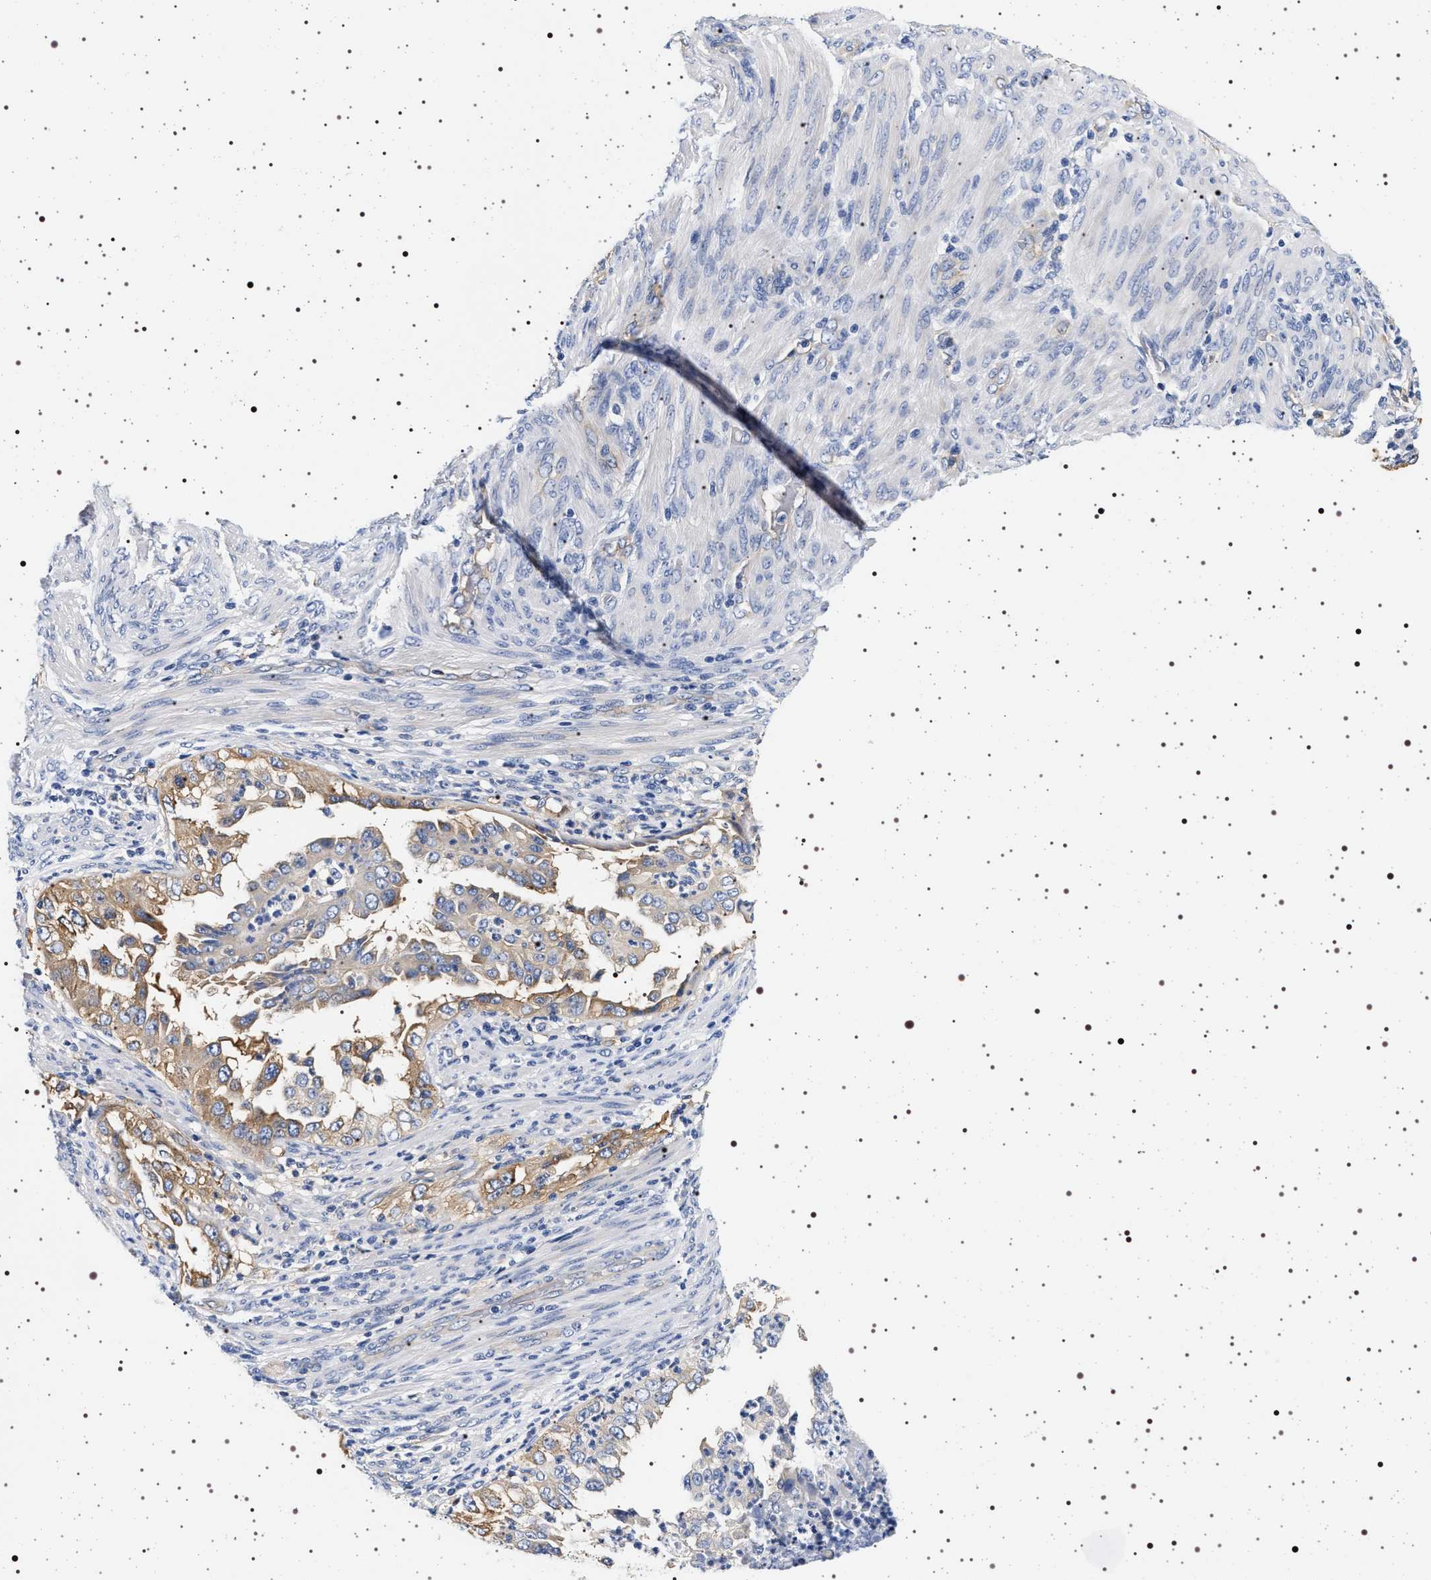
{"staining": {"intensity": "weak", "quantity": ">75%", "location": "cytoplasmic/membranous"}, "tissue": "endometrial cancer", "cell_type": "Tumor cells", "image_type": "cancer", "snomed": [{"axis": "morphology", "description": "Adenocarcinoma, NOS"}, {"axis": "topography", "description": "Endometrium"}], "caption": "Immunohistochemical staining of endometrial adenocarcinoma exhibits low levels of weak cytoplasmic/membranous expression in approximately >75% of tumor cells.", "gene": "HSD17B1", "patient": {"sex": "female", "age": 85}}